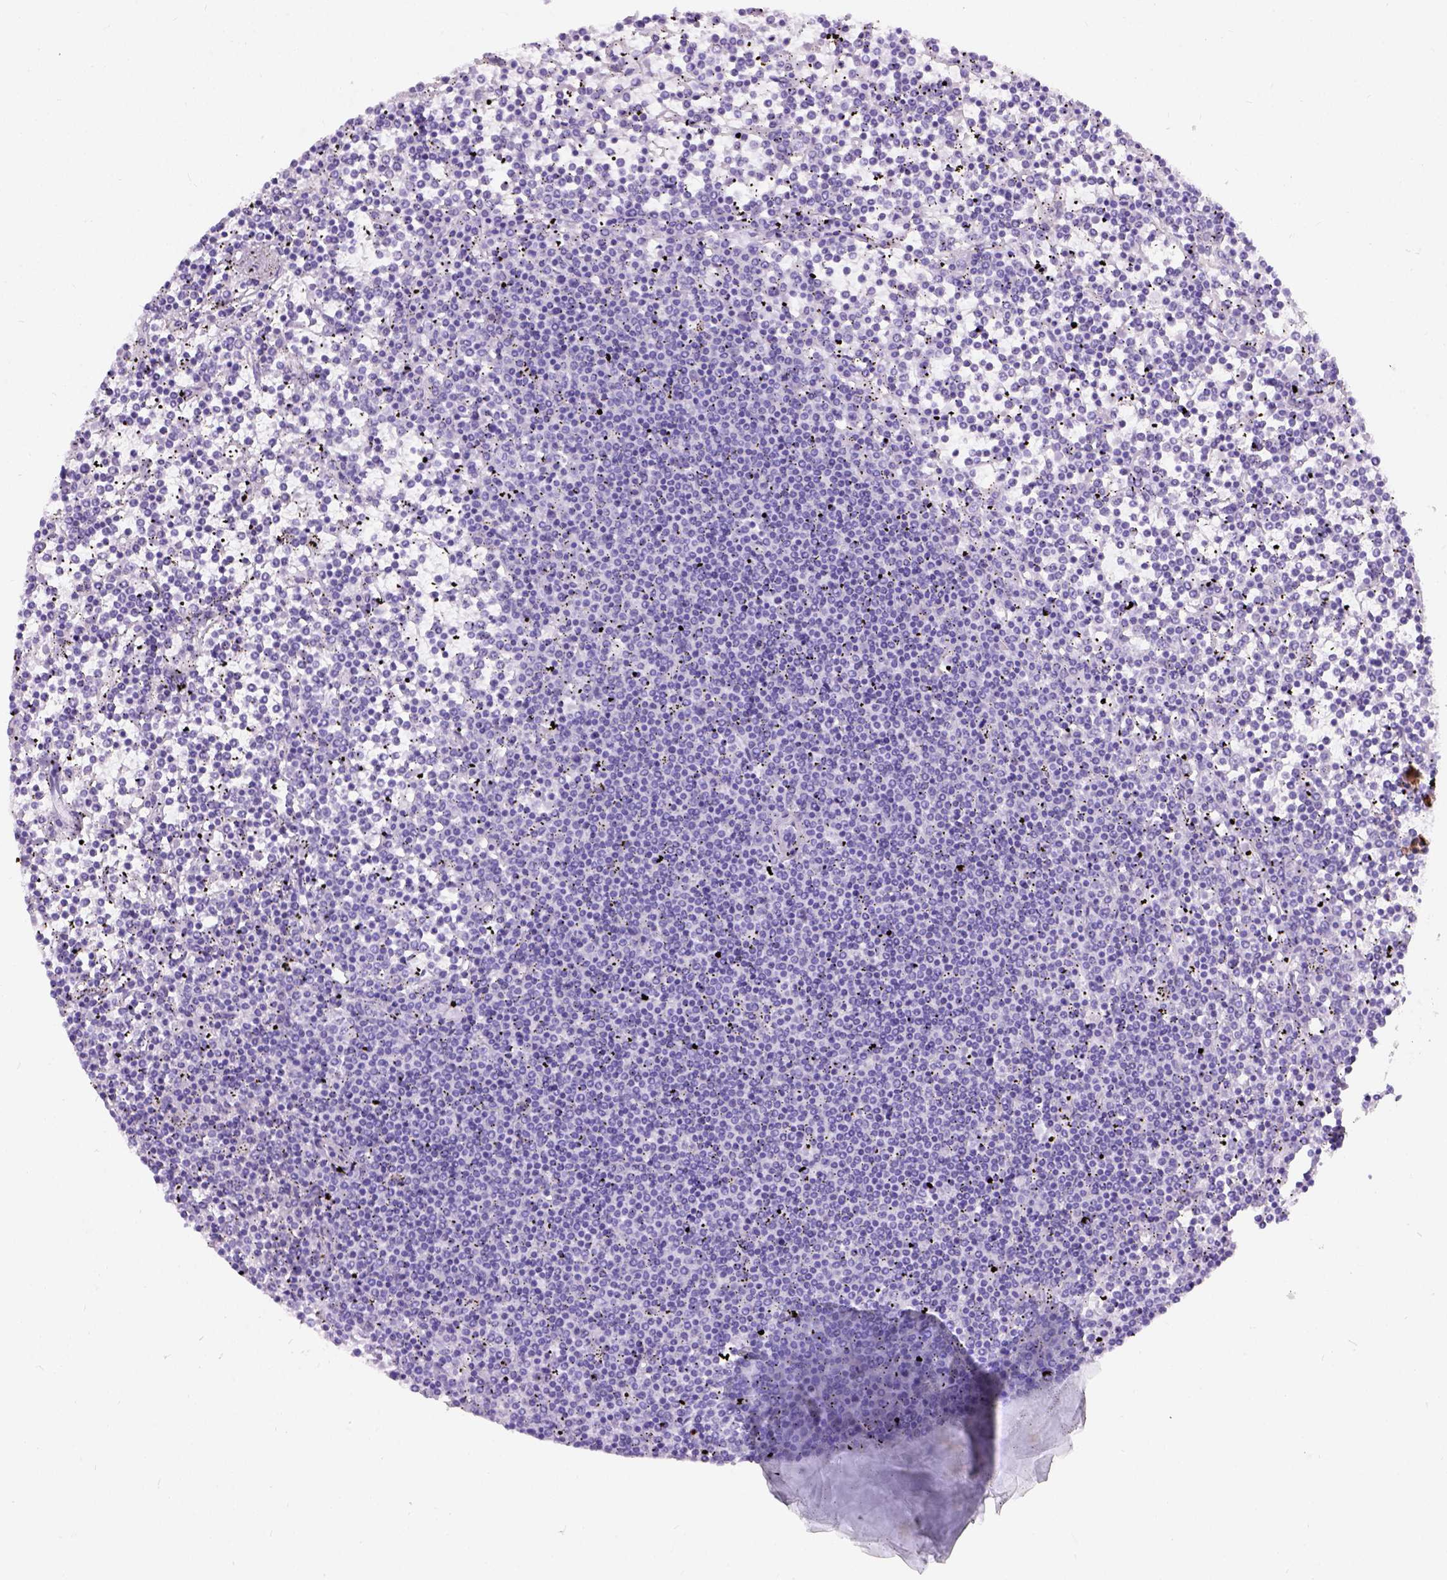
{"staining": {"intensity": "negative", "quantity": "none", "location": "none"}, "tissue": "lymphoma", "cell_type": "Tumor cells", "image_type": "cancer", "snomed": [{"axis": "morphology", "description": "Malignant lymphoma, non-Hodgkin's type, Low grade"}, {"axis": "topography", "description": "Spleen"}], "caption": "Photomicrograph shows no significant protein positivity in tumor cells of low-grade malignant lymphoma, non-Hodgkin's type.", "gene": "C7orf57", "patient": {"sex": "female", "age": 19}}